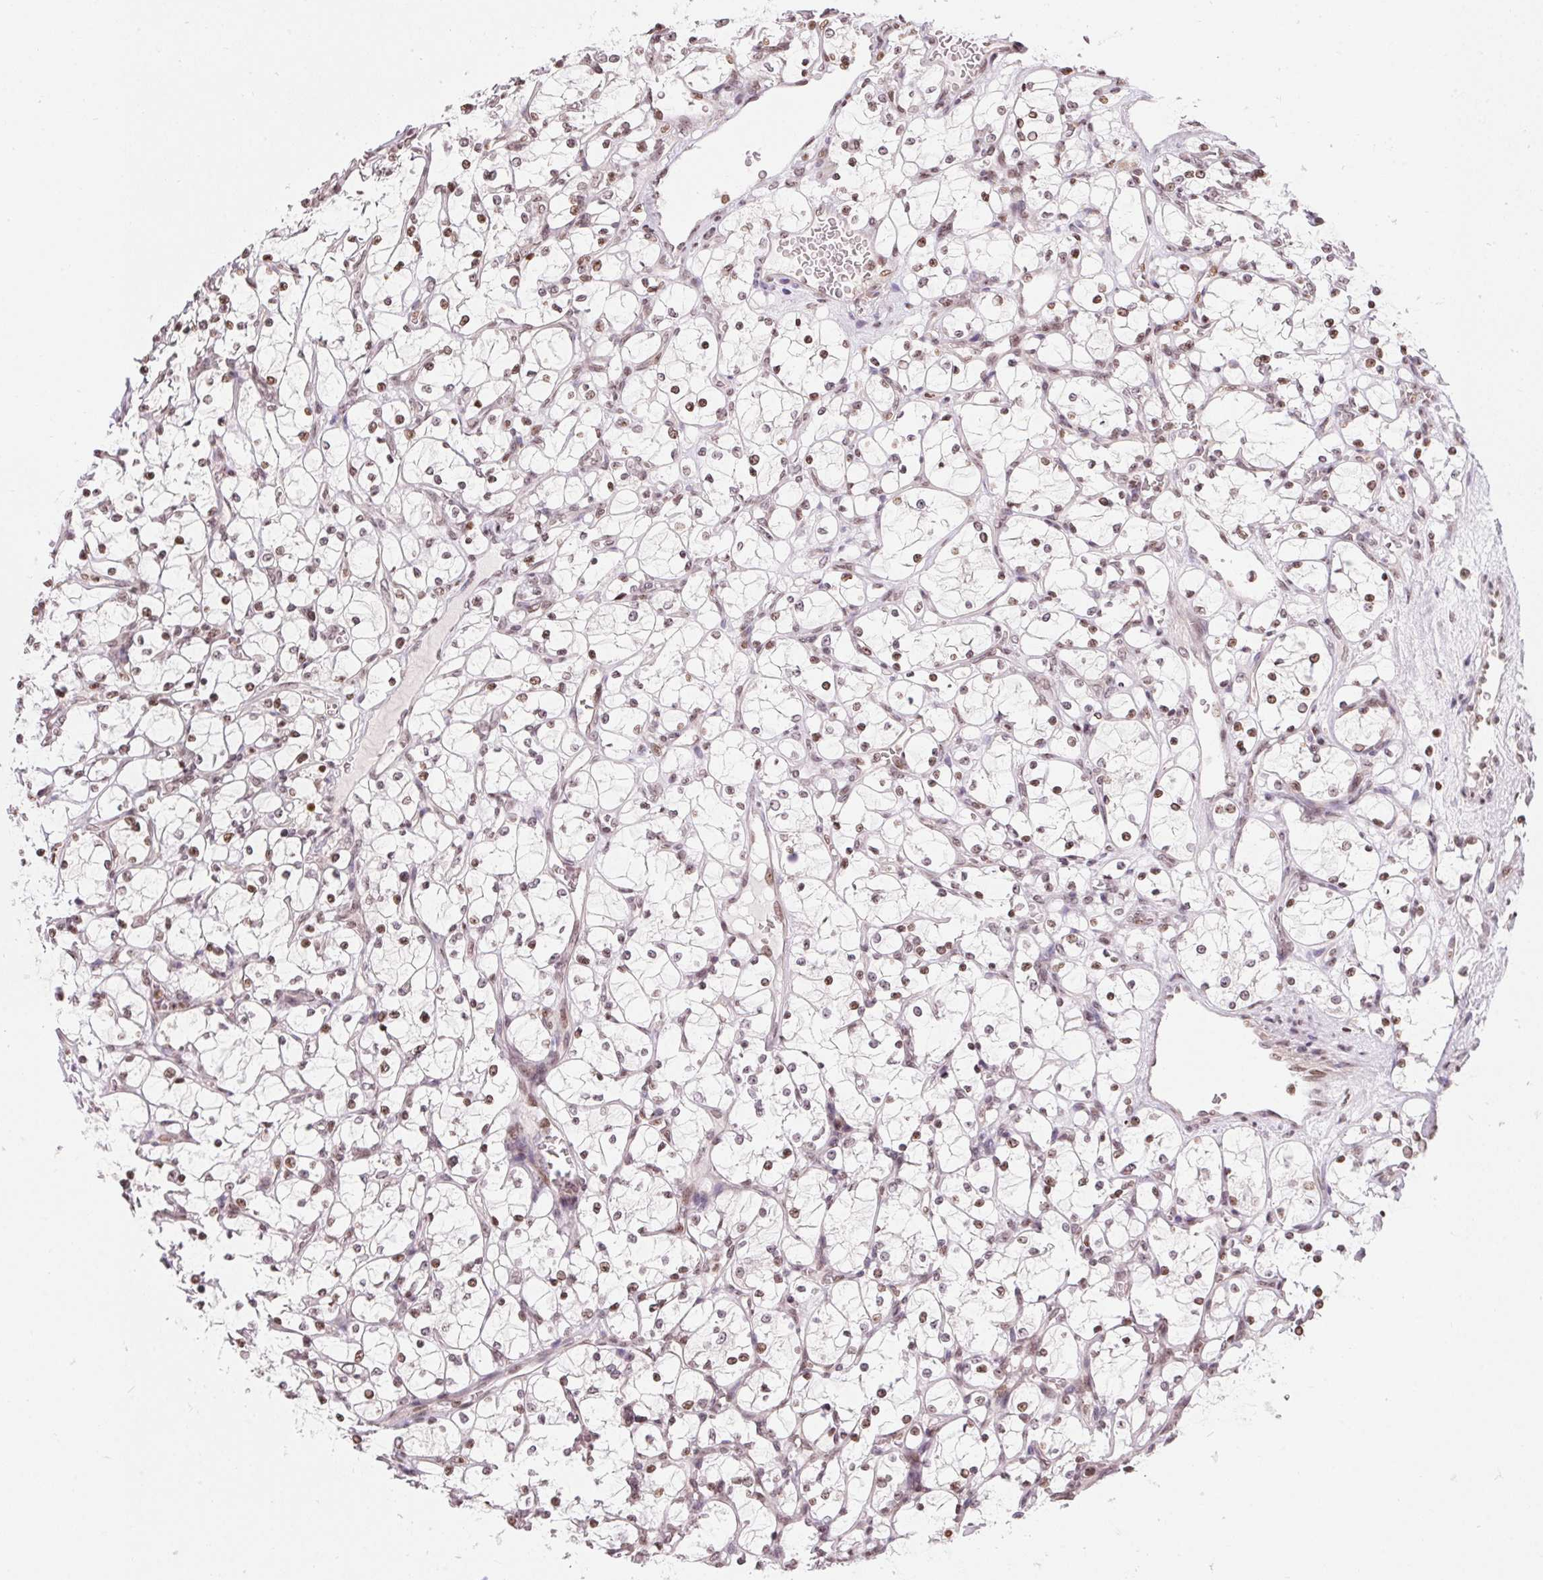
{"staining": {"intensity": "weak", "quantity": "25%-75%", "location": "nuclear"}, "tissue": "renal cancer", "cell_type": "Tumor cells", "image_type": "cancer", "snomed": [{"axis": "morphology", "description": "Adenocarcinoma, NOS"}, {"axis": "topography", "description": "Kidney"}], "caption": "IHC of human adenocarcinoma (renal) shows low levels of weak nuclear expression in about 25%-75% of tumor cells.", "gene": "RNF181", "patient": {"sex": "female", "age": 69}}